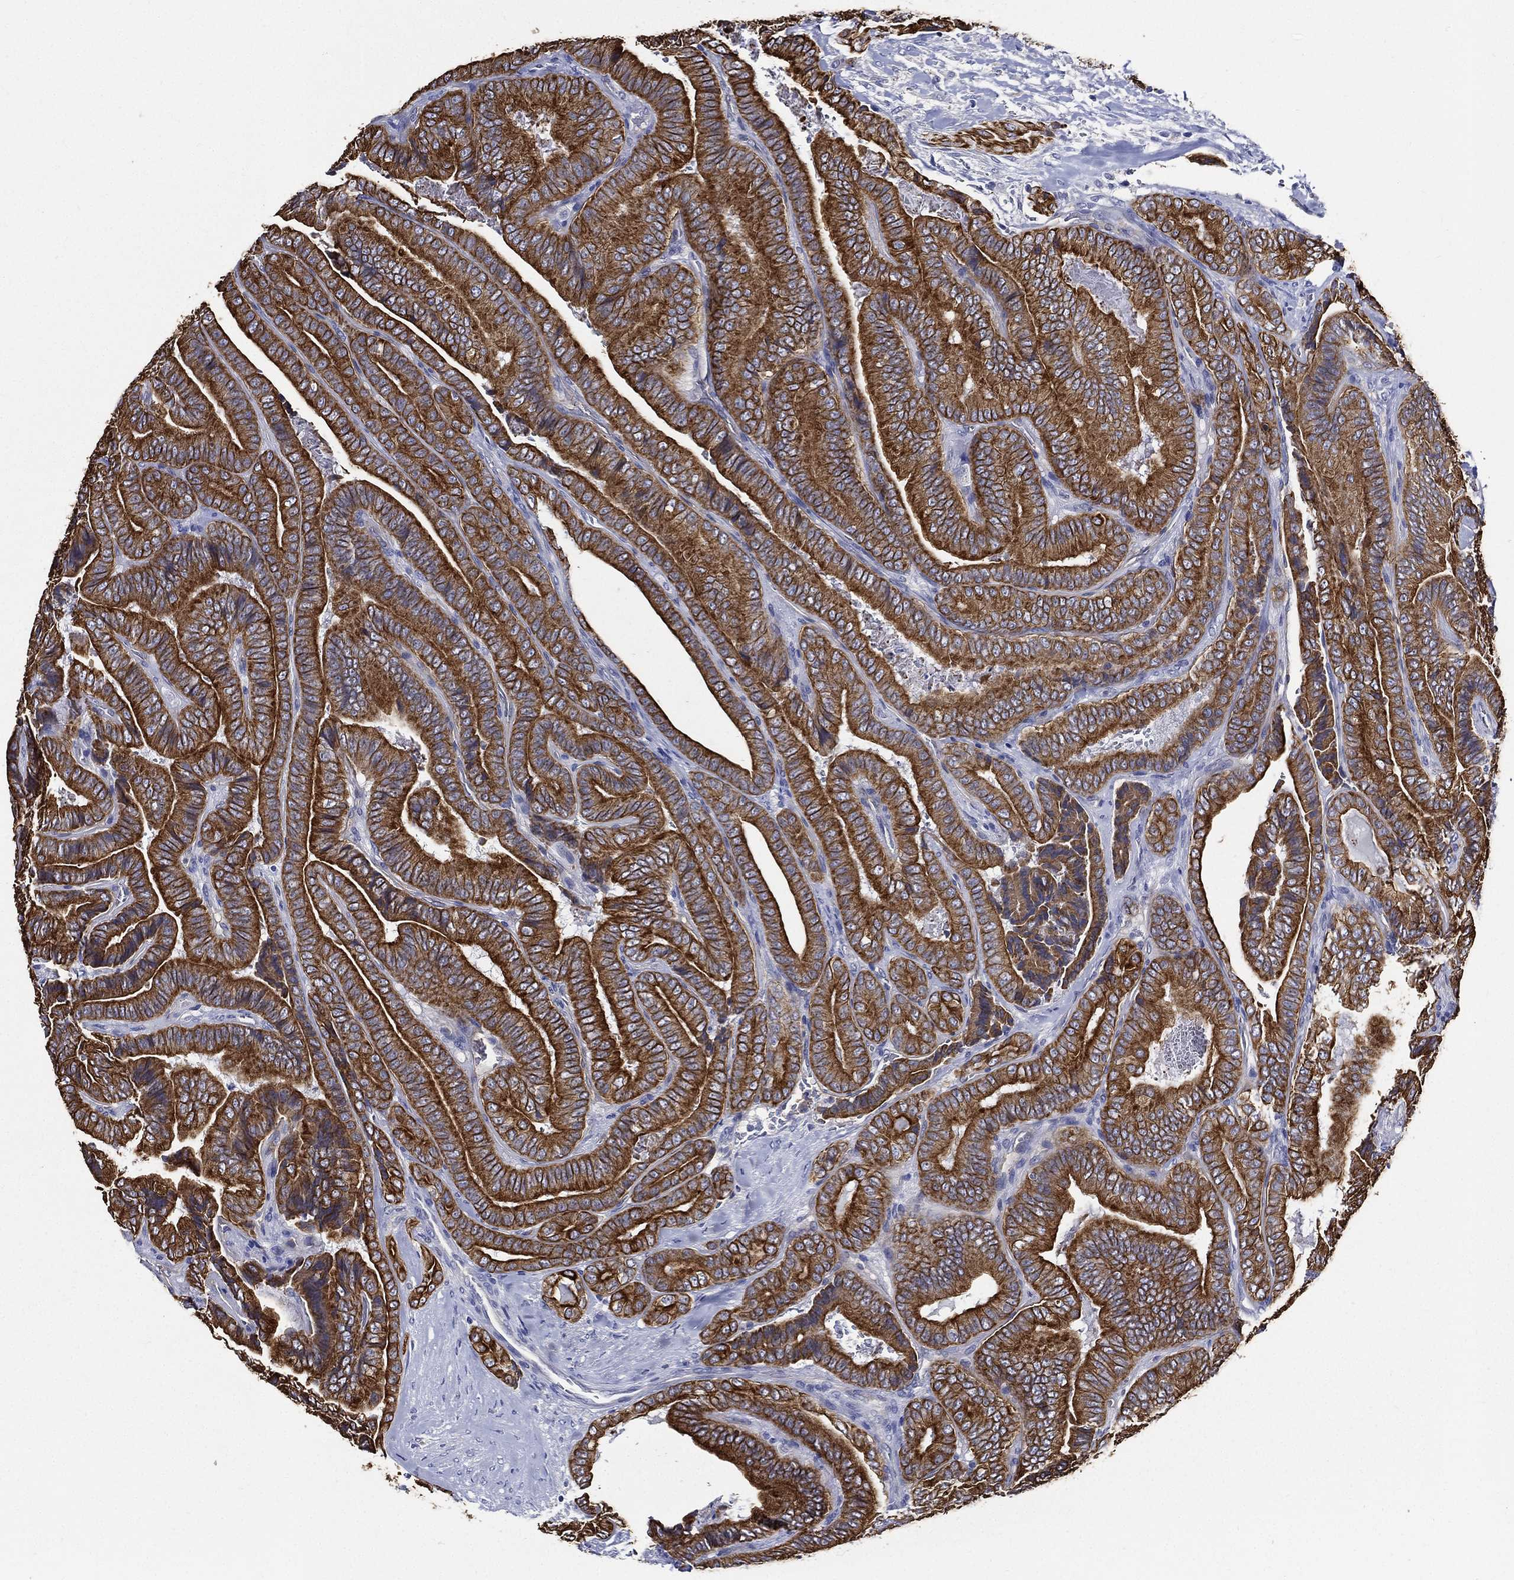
{"staining": {"intensity": "strong", "quantity": ">75%", "location": "cytoplasmic/membranous"}, "tissue": "thyroid cancer", "cell_type": "Tumor cells", "image_type": "cancer", "snomed": [{"axis": "morphology", "description": "Papillary adenocarcinoma, NOS"}, {"axis": "topography", "description": "Thyroid gland"}], "caption": "About >75% of tumor cells in thyroid cancer (papillary adenocarcinoma) display strong cytoplasmic/membranous protein staining as visualized by brown immunohistochemical staining.", "gene": "NEDD9", "patient": {"sex": "male", "age": 61}}